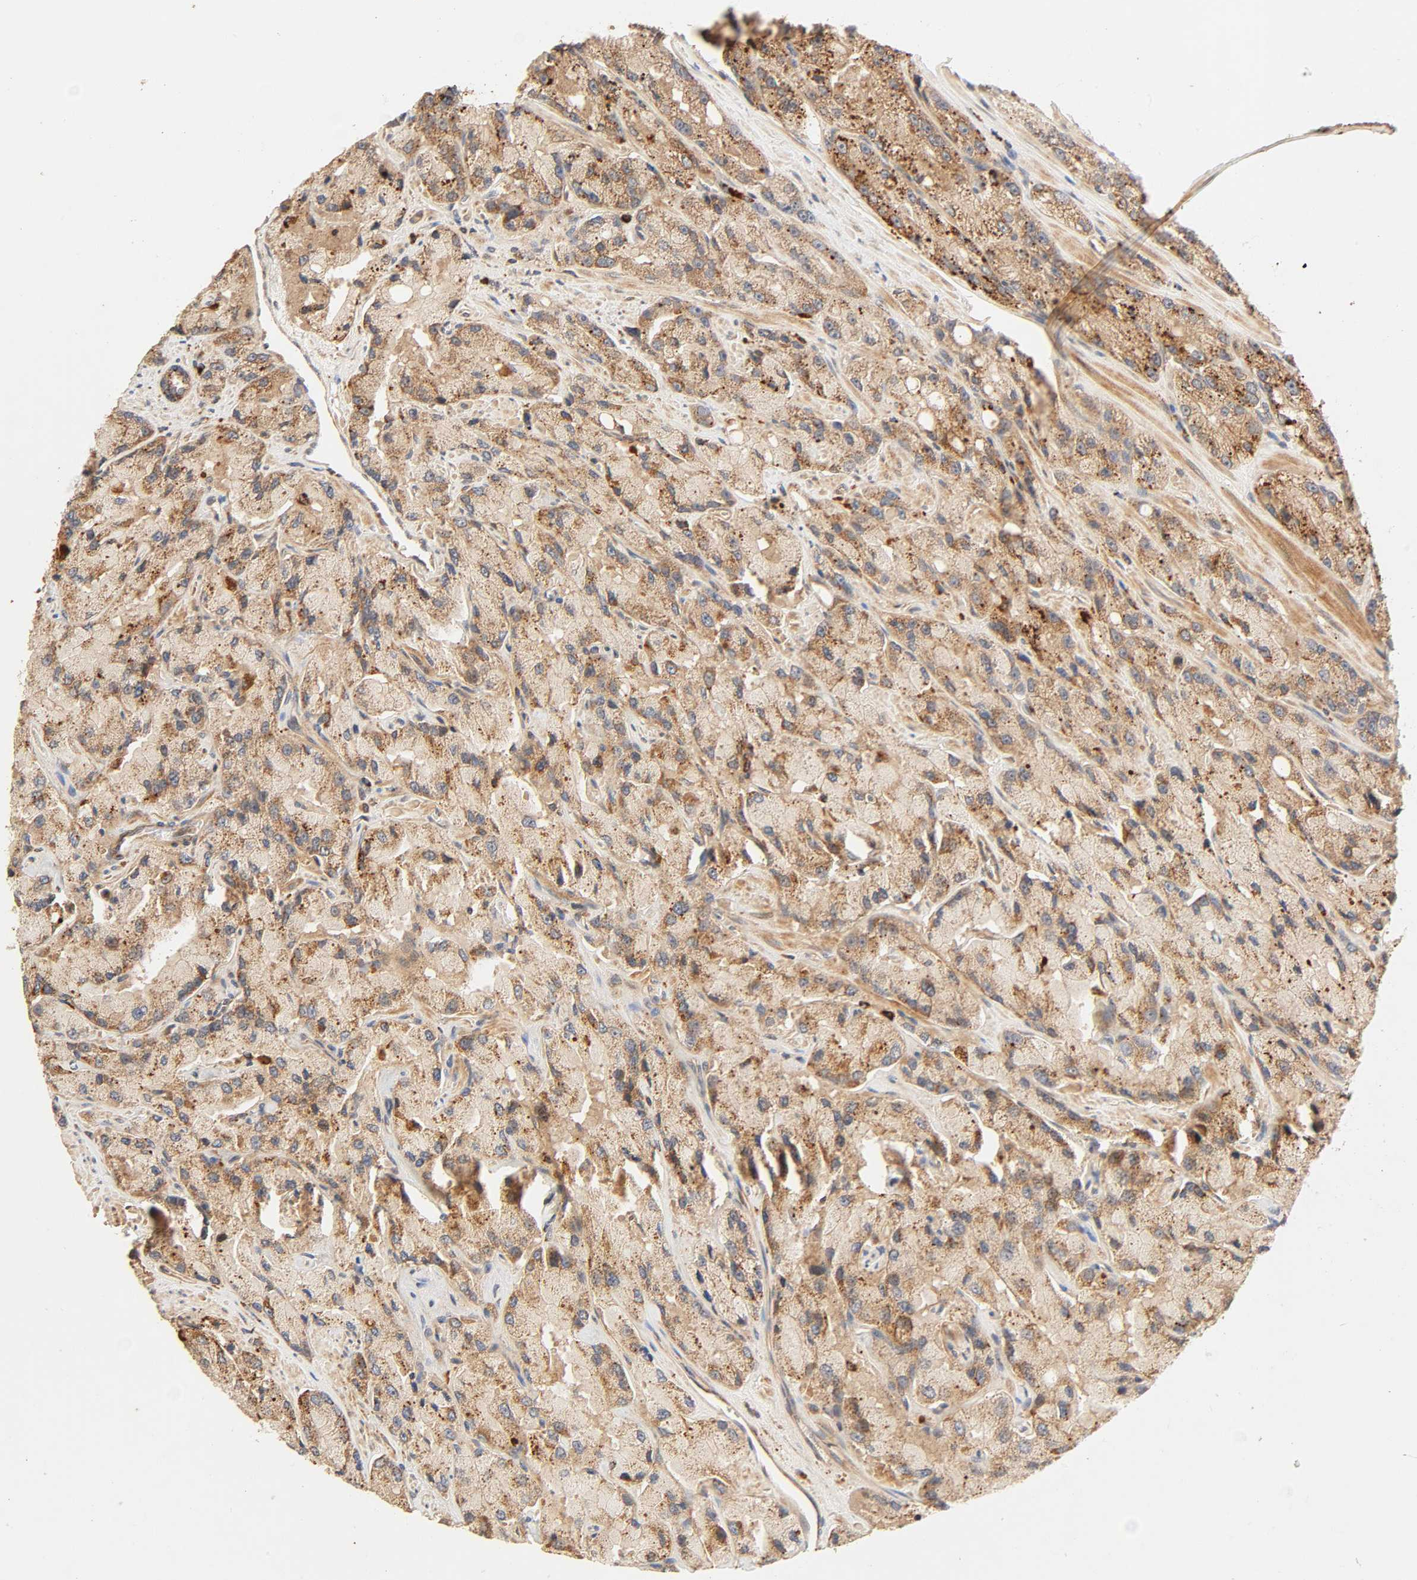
{"staining": {"intensity": "moderate", "quantity": ">75%", "location": "cytoplasmic/membranous"}, "tissue": "prostate cancer", "cell_type": "Tumor cells", "image_type": "cancer", "snomed": [{"axis": "morphology", "description": "Adenocarcinoma, High grade"}, {"axis": "topography", "description": "Prostate"}], "caption": "A brown stain labels moderate cytoplasmic/membranous staining of a protein in human prostate high-grade adenocarcinoma tumor cells.", "gene": "MAPK6", "patient": {"sex": "male", "age": 58}}